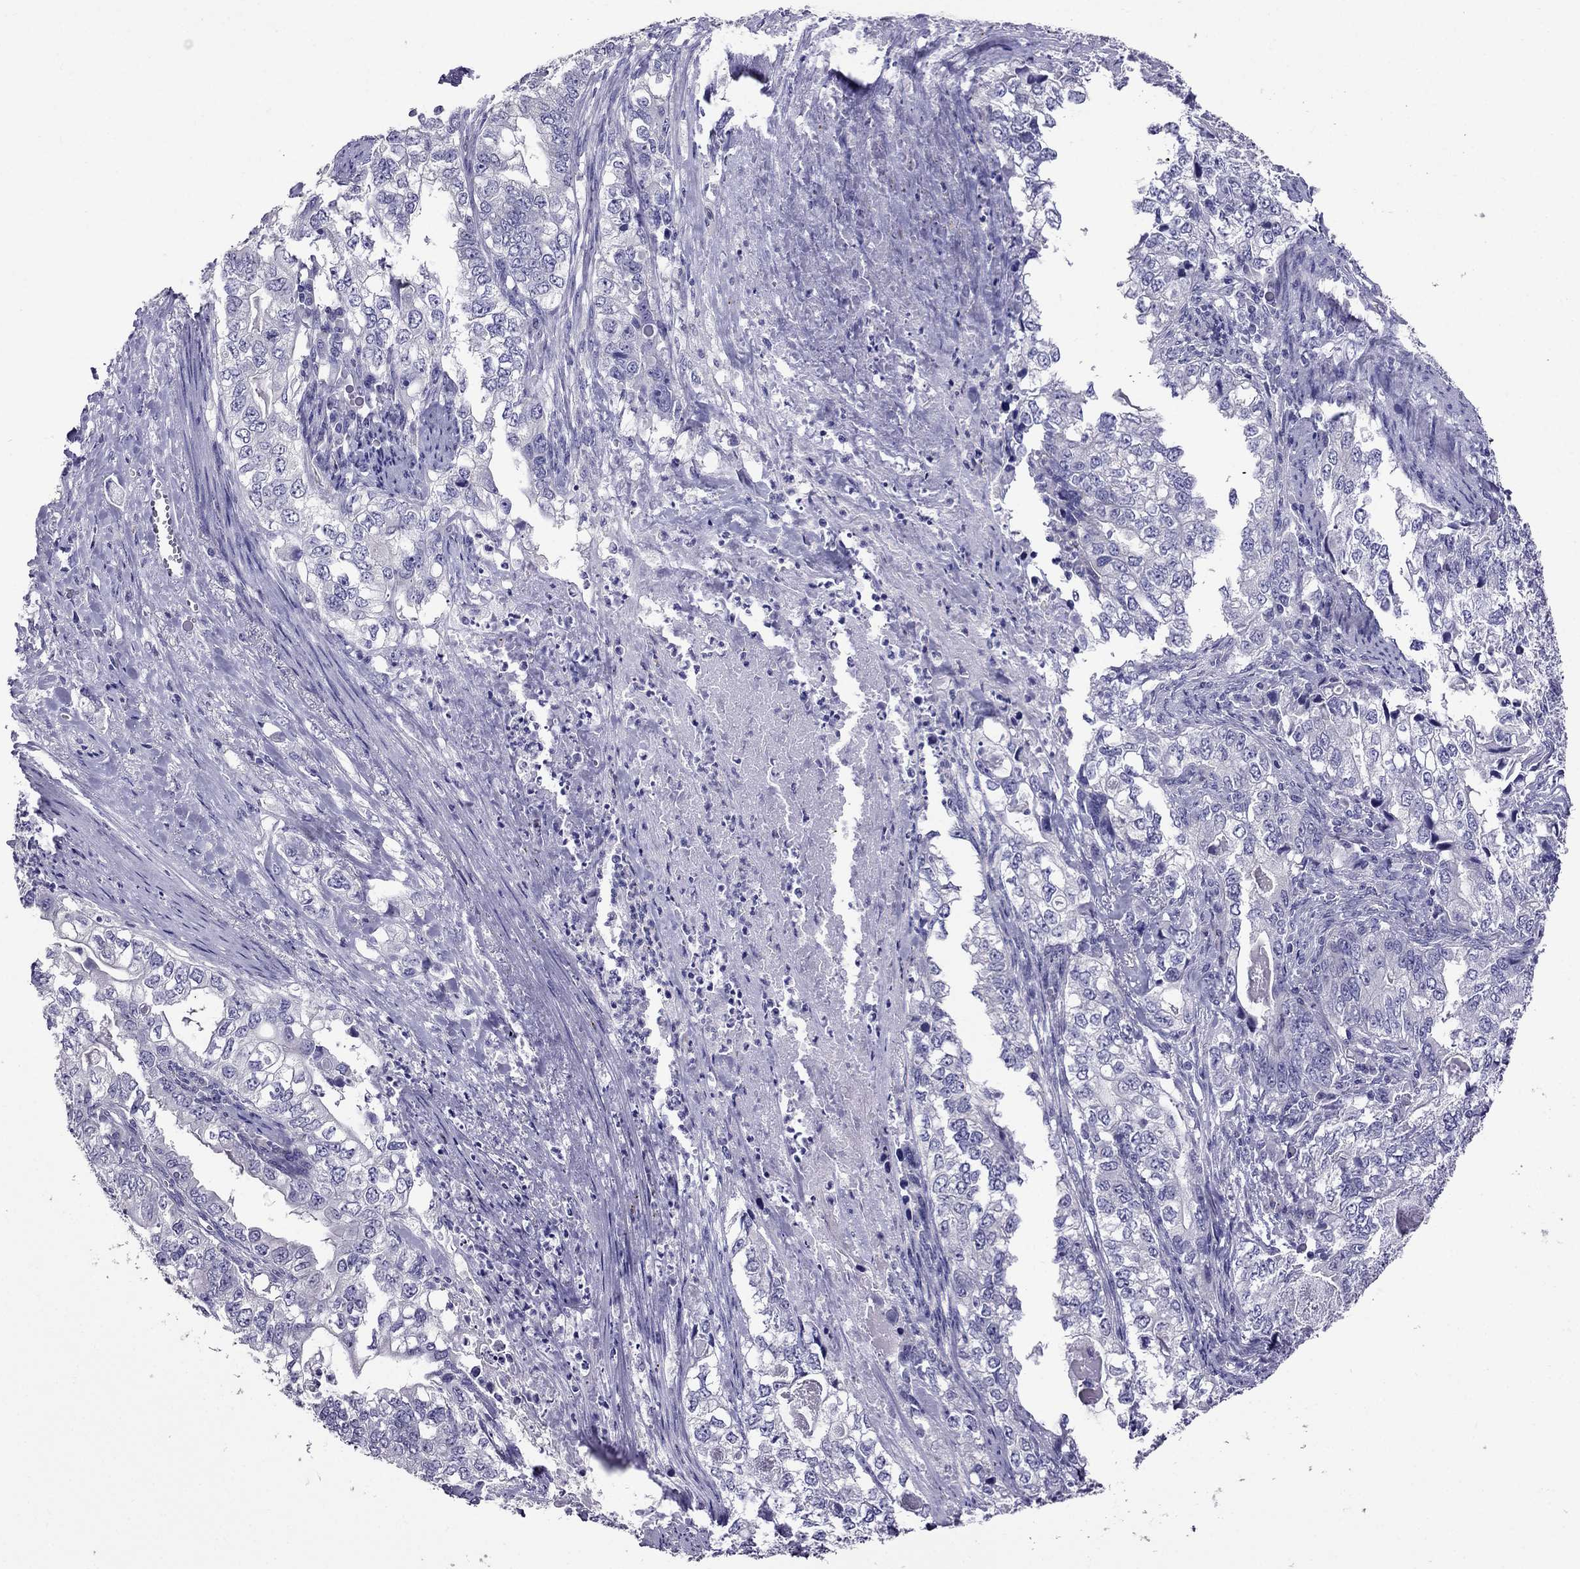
{"staining": {"intensity": "negative", "quantity": "none", "location": "none"}, "tissue": "stomach cancer", "cell_type": "Tumor cells", "image_type": "cancer", "snomed": [{"axis": "morphology", "description": "Adenocarcinoma, NOS"}, {"axis": "topography", "description": "Stomach, lower"}], "caption": "DAB immunohistochemical staining of human adenocarcinoma (stomach) reveals no significant staining in tumor cells.", "gene": "OXCT2", "patient": {"sex": "female", "age": 72}}